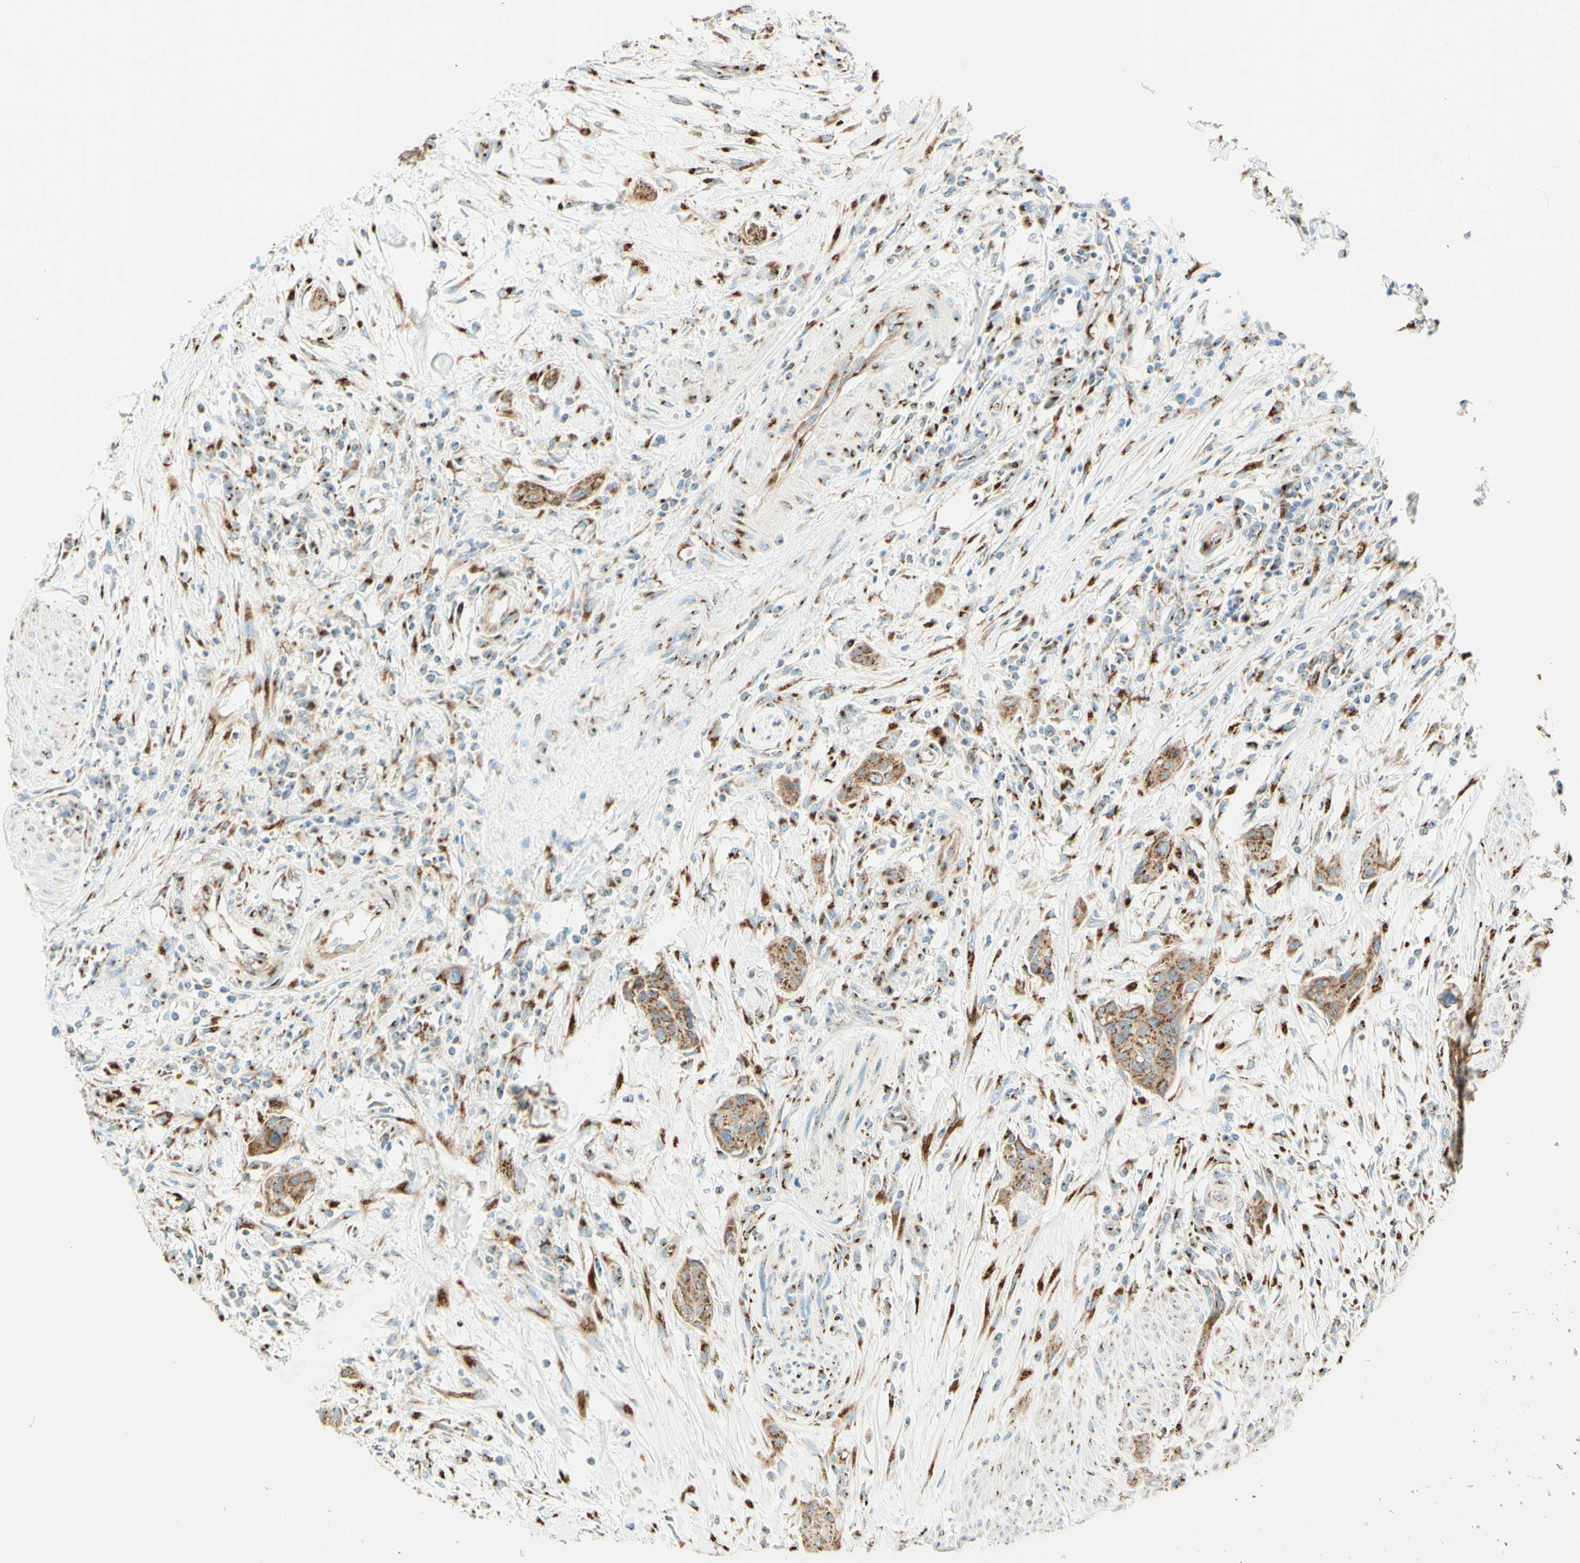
{"staining": {"intensity": "moderate", "quantity": ">75%", "location": "cytoplasmic/membranous"}, "tissue": "urothelial cancer", "cell_type": "Tumor cells", "image_type": "cancer", "snomed": [{"axis": "morphology", "description": "Urothelial carcinoma, High grade"}, {"axis": "topography", "description": "Urinary bladder"}], "caption": "Human high-grade urothelial carcinoma stained for a protein (brown) reveals moderate cytoplasmic/membranous positive positivity in approximately >75% of tumor cells.", "gene": "GOLGB1", "patient": {"sex": "male", "age": 35}}